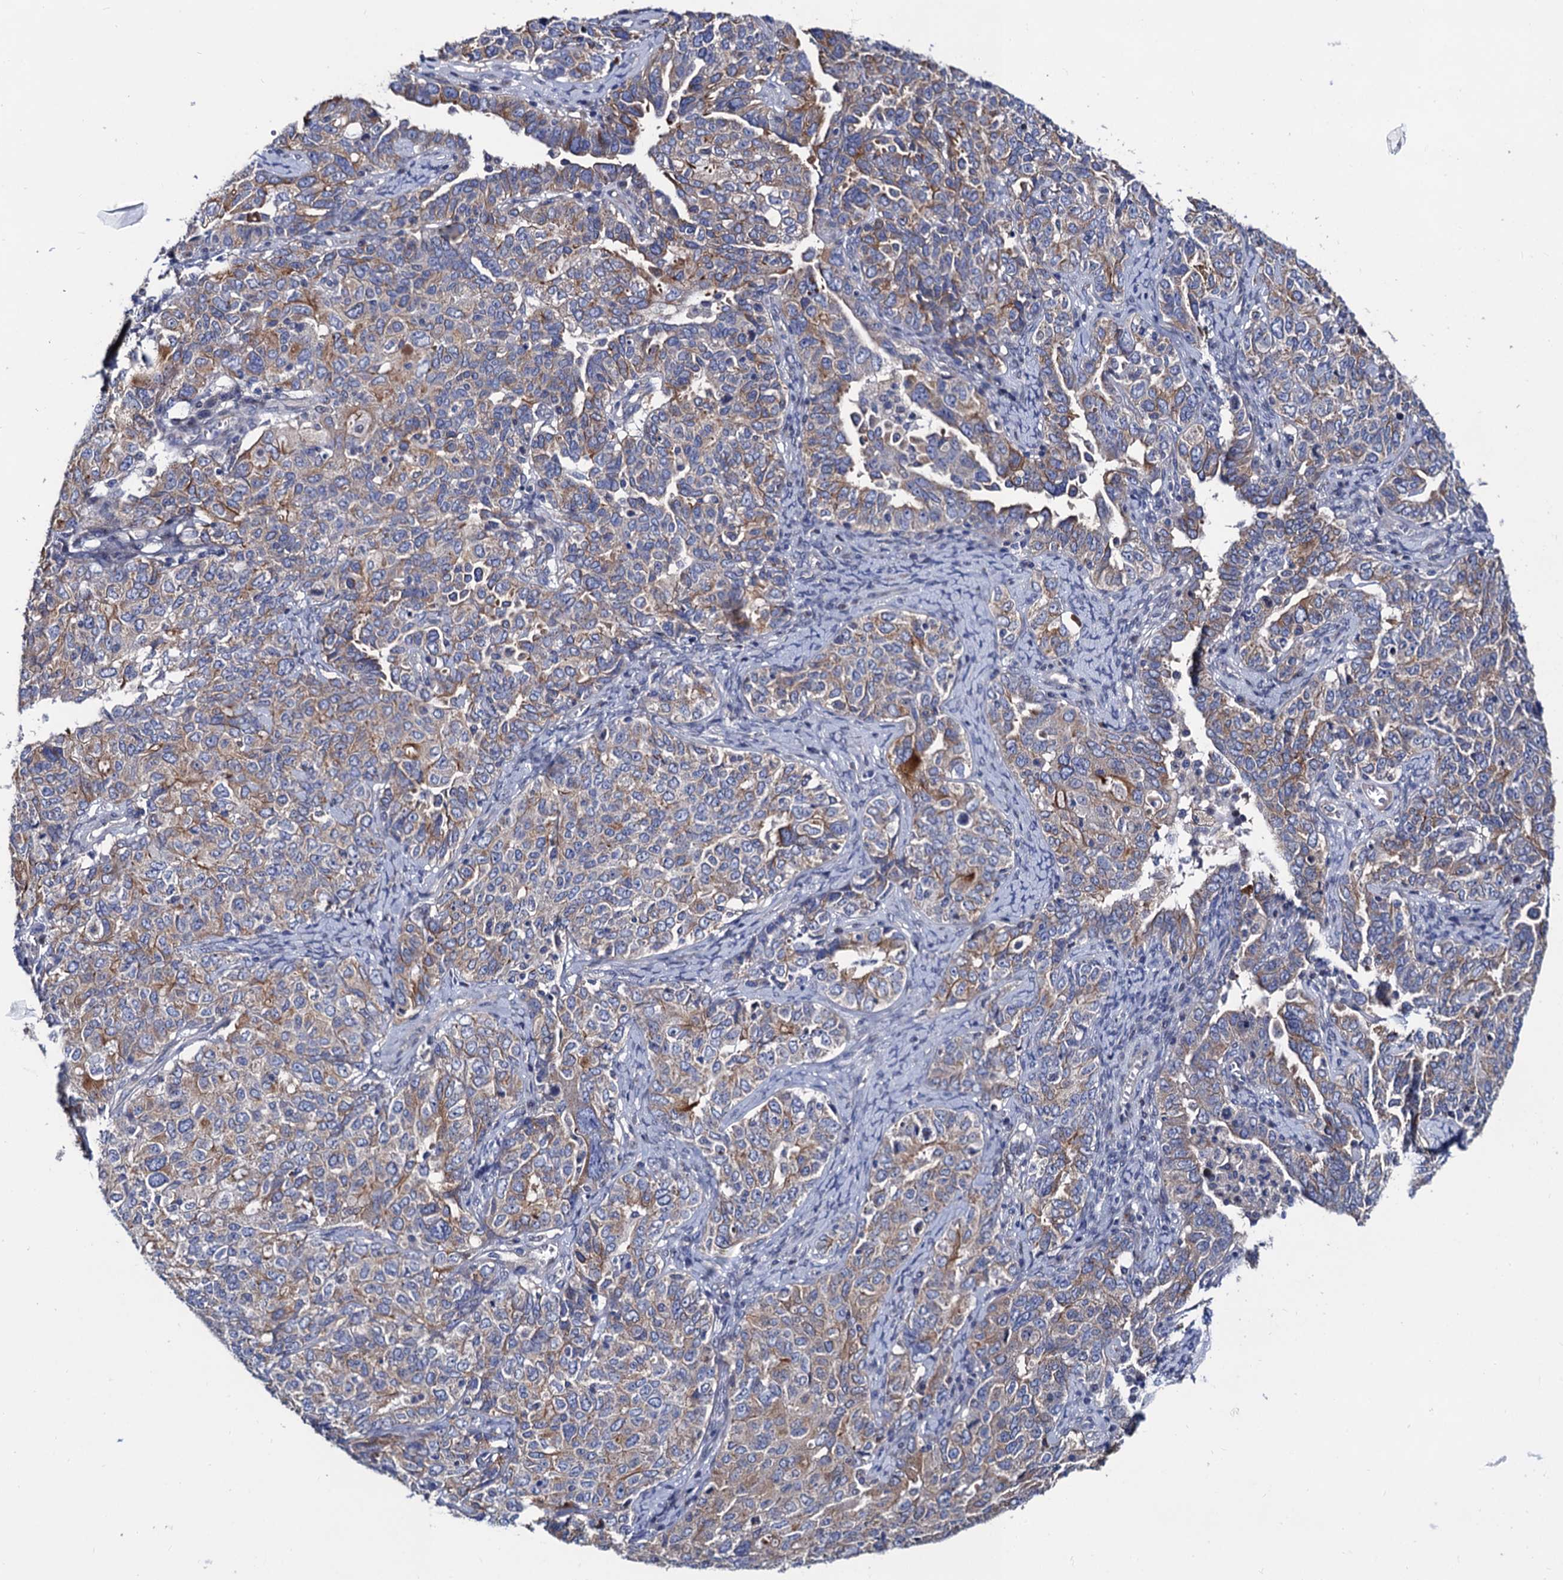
{"staining": {"intensity": "weak", "quantity": "<25%", "location": "cytoplasmic/membranous"}, "tissue": "ovarian cancer", "cell_type": "Tumor cells", "image_type": "cancer", "snomed": [{"axis": "morphology", "description": "Carcinoma, endometroid"}, {"axis": "topography", "description": "Ovary"}], "caption": "There is no significant expression in tumor cells of ovarian cancer (endometroid carcinoma).", "gene": "ZDHHC18", "patient": {"sex": "female", "age": 62}}